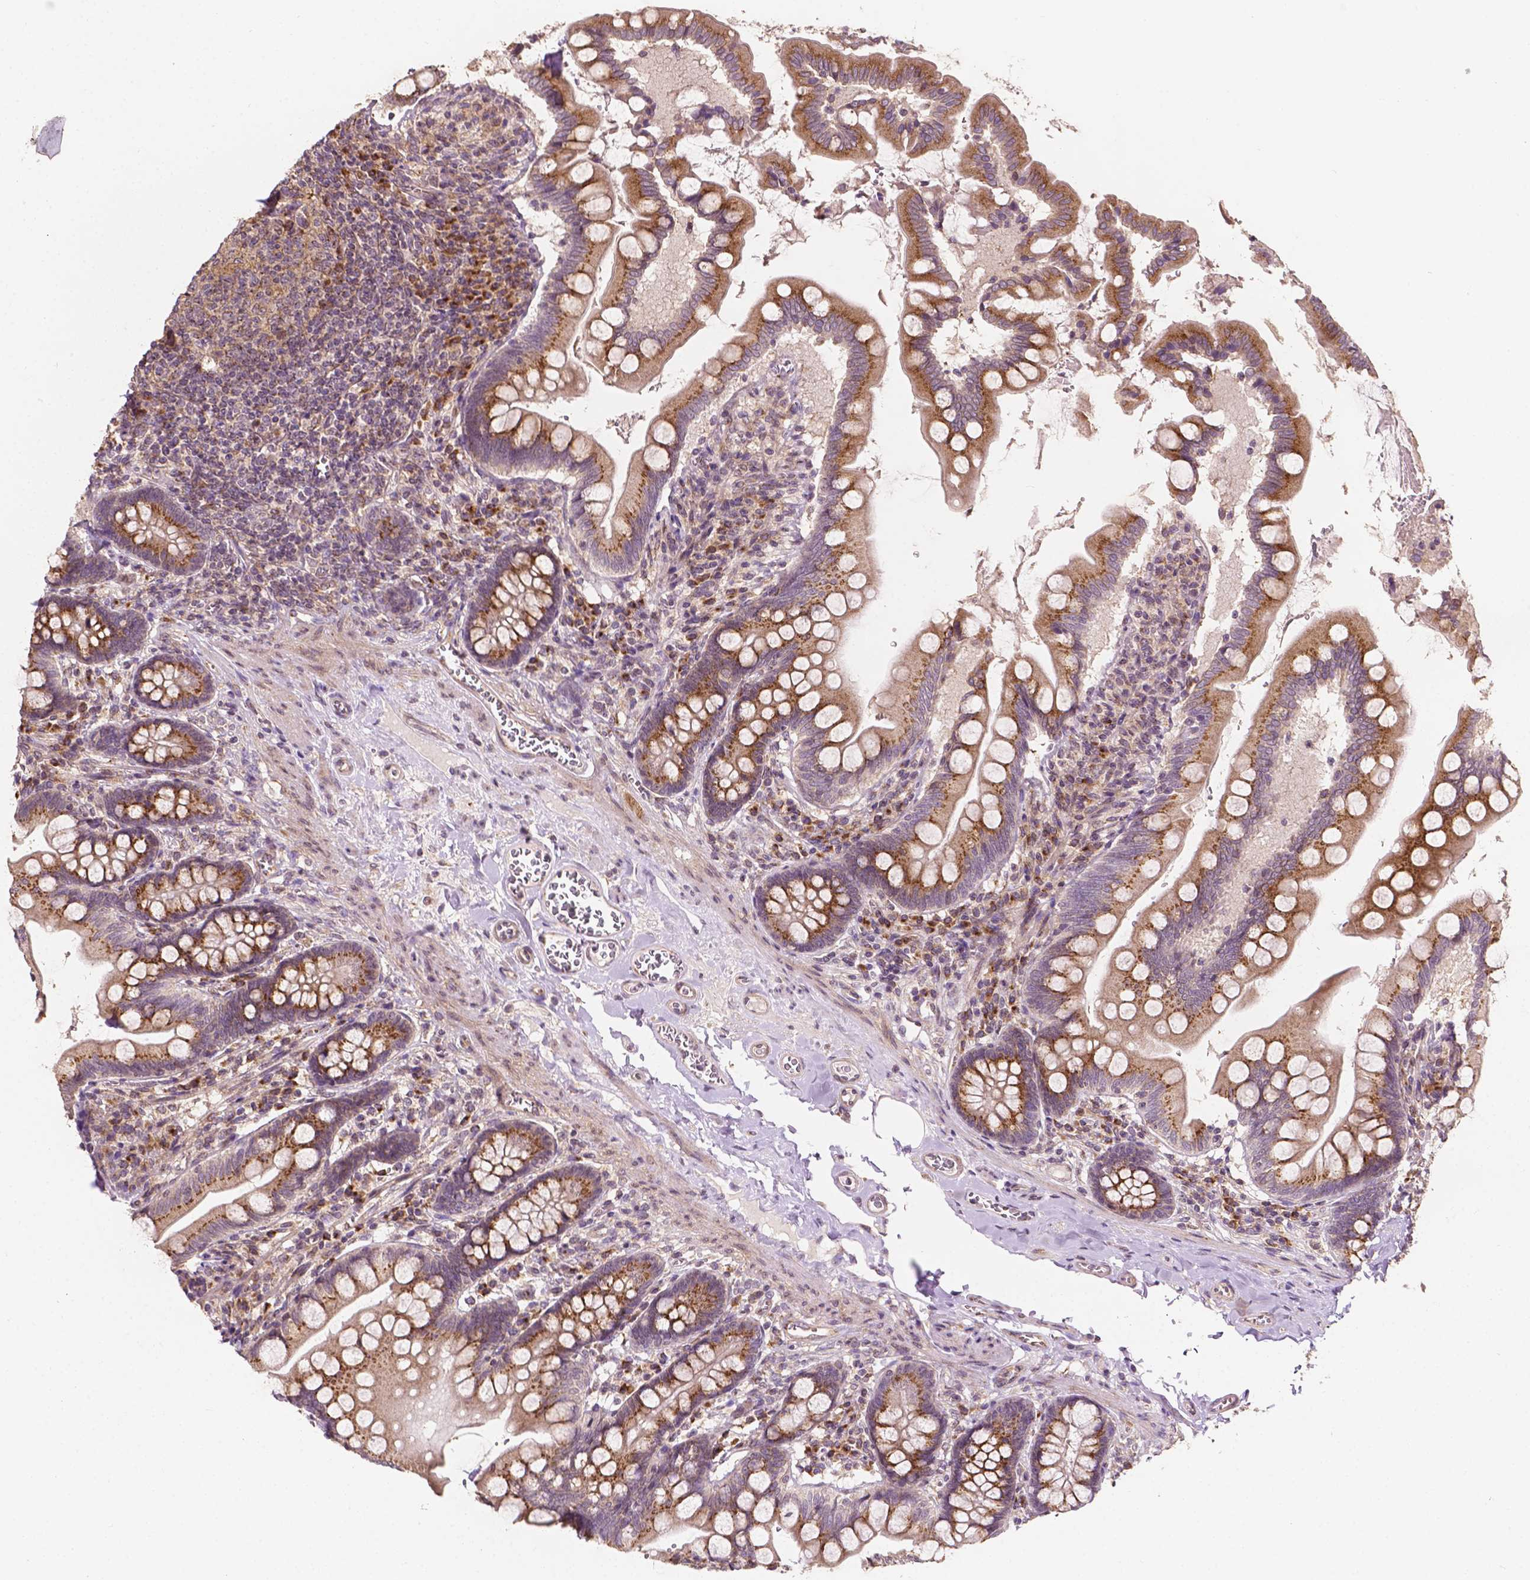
{"staining": {"intensity": "strong", "quantity": ">75%", "location": "cytoplasmic/membranous"}, "tissue": "small intestine", "cell_type": "Glandular cells", "image_type": "normal", "snomed": [{"axis": "morphology", "description": "Normal tissue, NOS"}, {"axis": "topography", "description": "Small intestine"}], "caption": "High-magnification brightfield microscopy of normal small intestine stained with DAB (brown) and counterstained with hematoxylin (blue). glandular cells exhibit strong cytoplasmic/membranous expression is identified in approximately>75% of cells. The staining was performed using DAB, with brown indicating positive protein expression. Nuclei are stained blue with hematoxylin.", "gene": "EBAG9", "patient": {"sex": "female", "age": 56}}